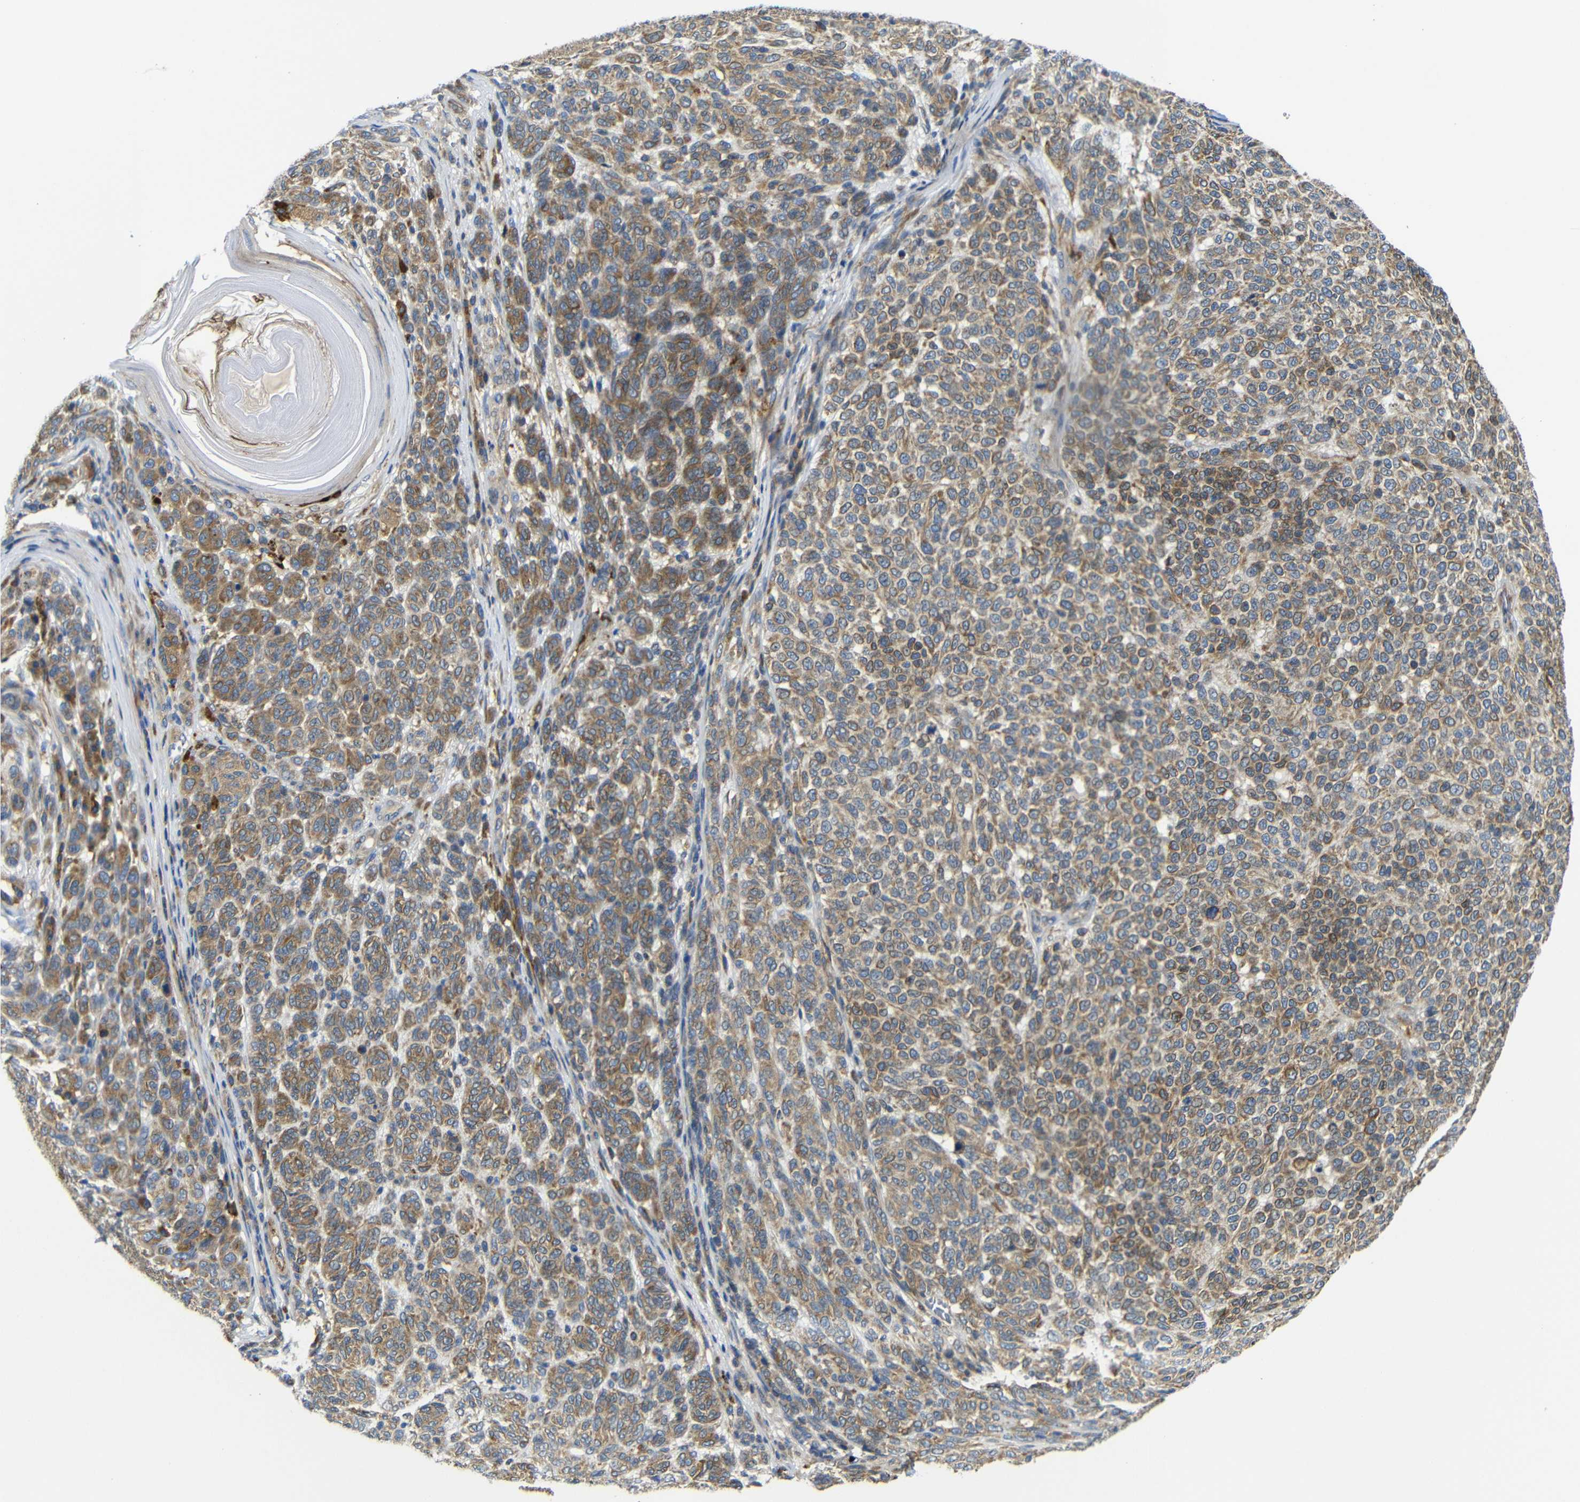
{"staining": {"intensity": "moderate", "quantity": "25%-75%", "location": "cytoplasmic/membranous"}, "tissue": "melanoma", "cell_type": "Tumor cells", "image_type": "cancer", "snomed": [{"axis": "morphology", "description": "Malignant melanoma, NOS"}, {"axis": "topography", "description": "Skin"}], "caption": "Tumor cells demonstrate medium levels of moderate cytoplasmic/membranous positivity in about 25%-75% of cells in malignant melanoma. Nuclei are stained in blue.", "gene": "CLCC1", "patient": {"sex": "male", "age": 59}}